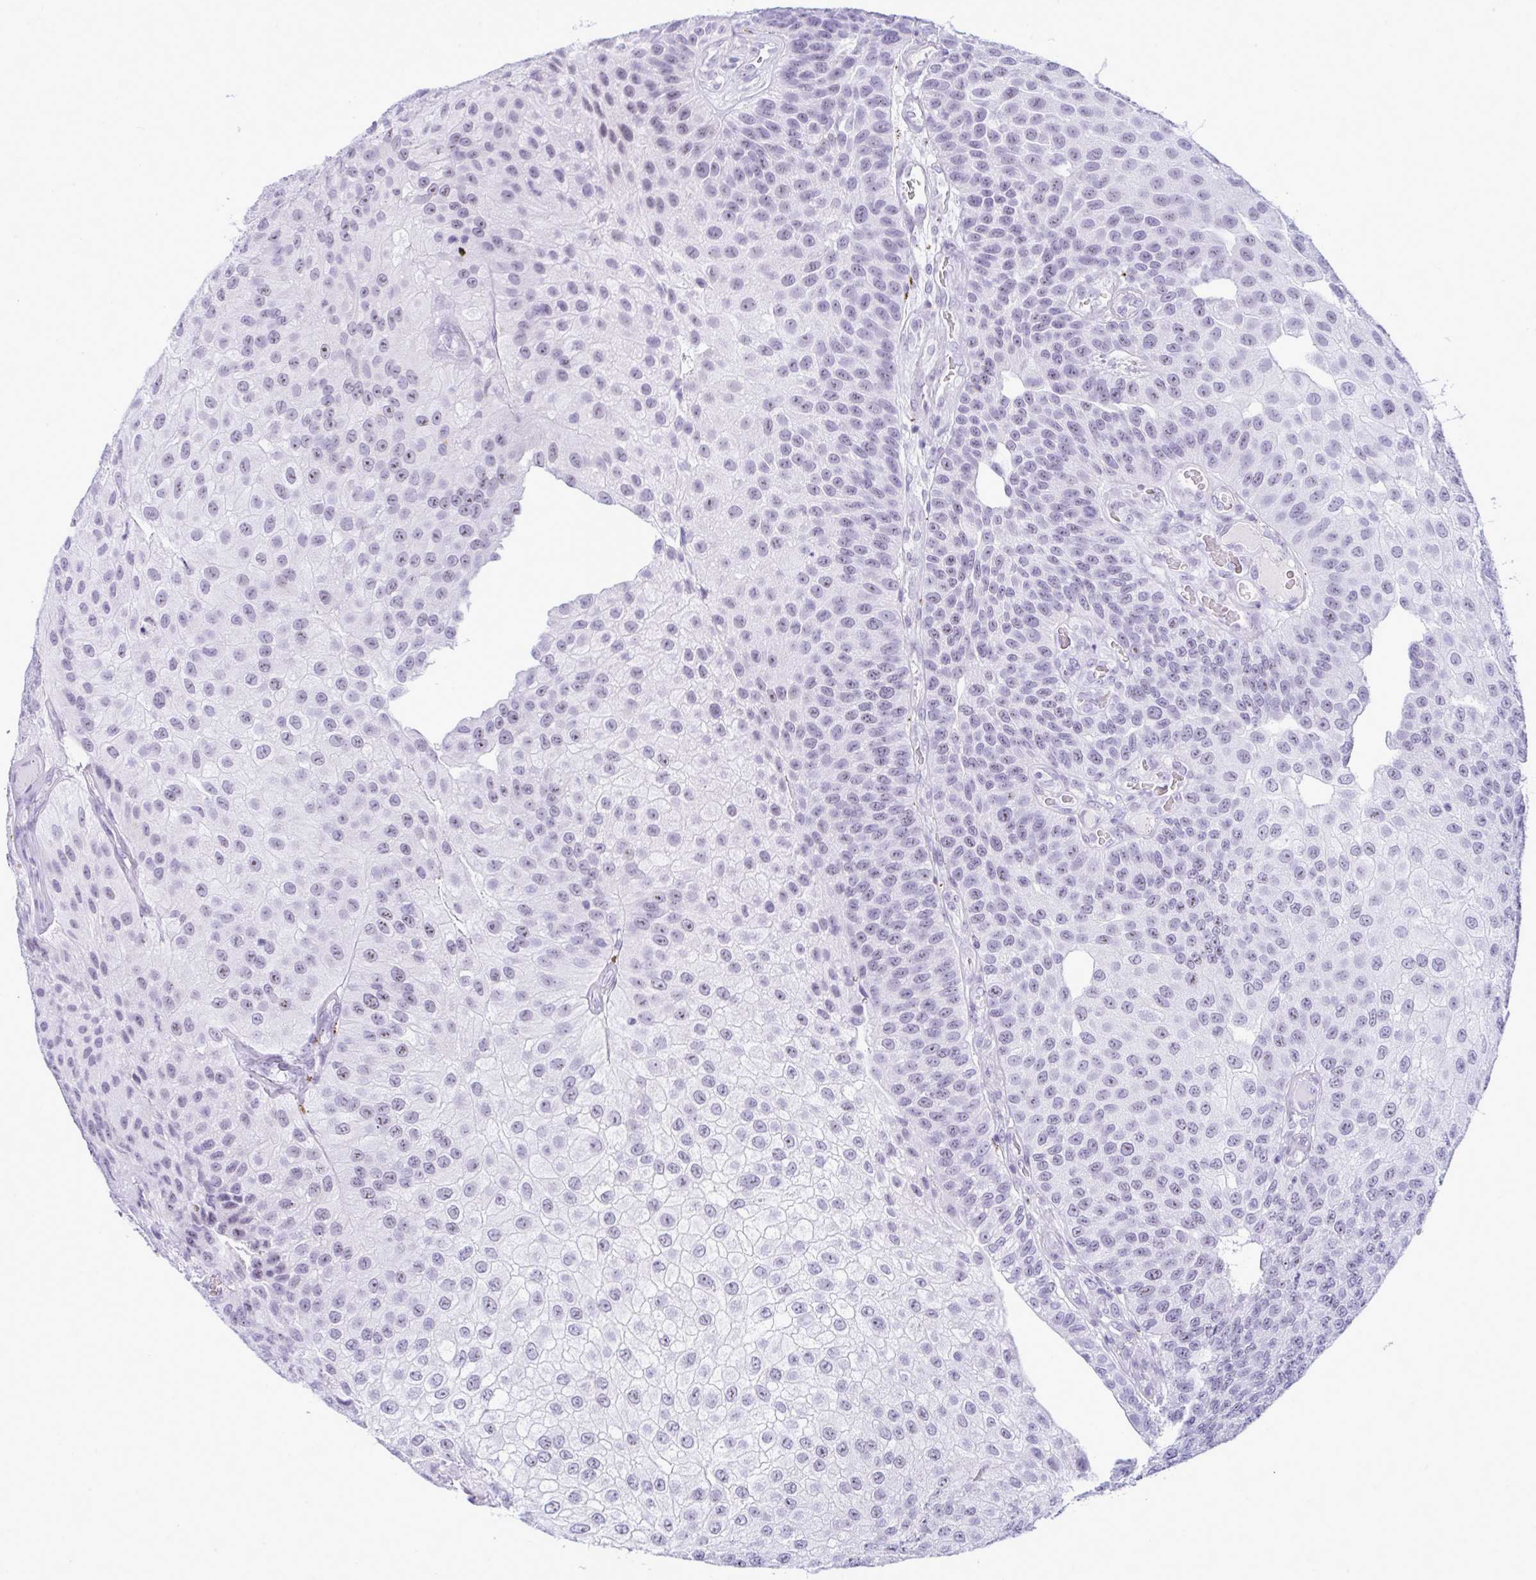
{"staining": {"intensity": "weak", "quantity": "<25%", "location": "nuclear"}, "tissue": "urothelial cancer", "cell_type": "Tumor cells", "image_type": "cancer", "snomed": [{"axis": "morphology", "description": "Urothelial carcinoma, NOS"}, {"axis": "topography", "description": "Urinary bladder"}], "caption": "Immunohistochemistry (IHC) histopathology image of human urothelial cancer stained for a protein (brown), which shows no staining in tumor cells. (Brightfield microscopy of DAB (3,3'-diaminobenzidine) IHC at high magnification).", "gene": "ELN", "patient": {"sex": "male", "age": 87}}